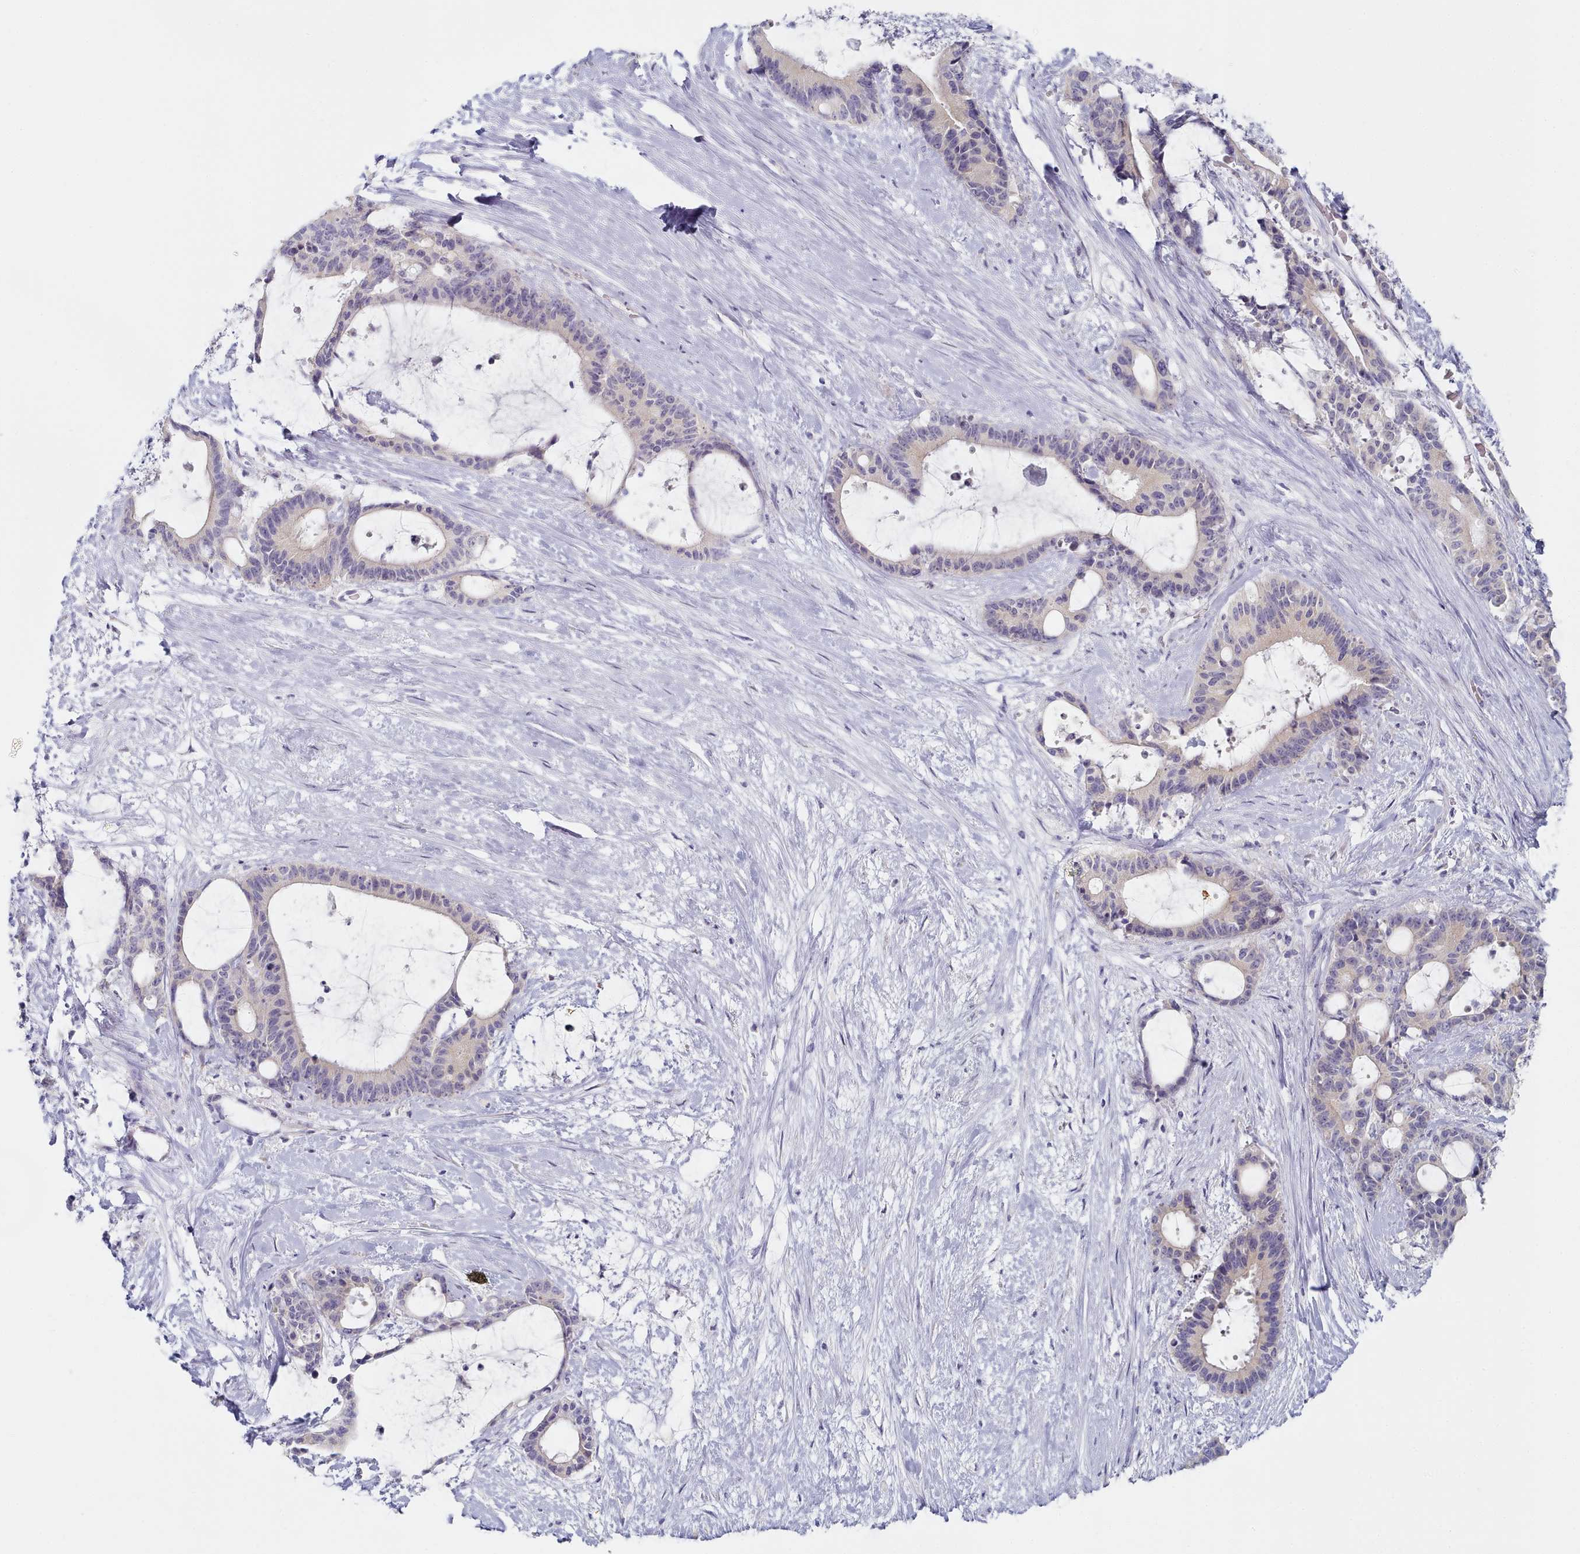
{"staining": {"intensity": "negative", "quantity": "none", "location": "none"}, "tissue": "liver cancer", "cell_type": "Tumor cells", "image_type": "cancer", "snomed": [{"axis": "morphology", "description": "Normal tissue, NOS"}, {"axis": "morphology", "description": "Cholangiocarcinoma"}, {"axis": "topography", "description": "Liver"}, {"axis": "topography", "description": "Peripheral nerve tissue"}], "caption": "Tumor cells show no significant protein staining in cholangiocarcinoma (liver).", "gene": "TYW1B", "patient": {"sex": "female", "age": 73}}